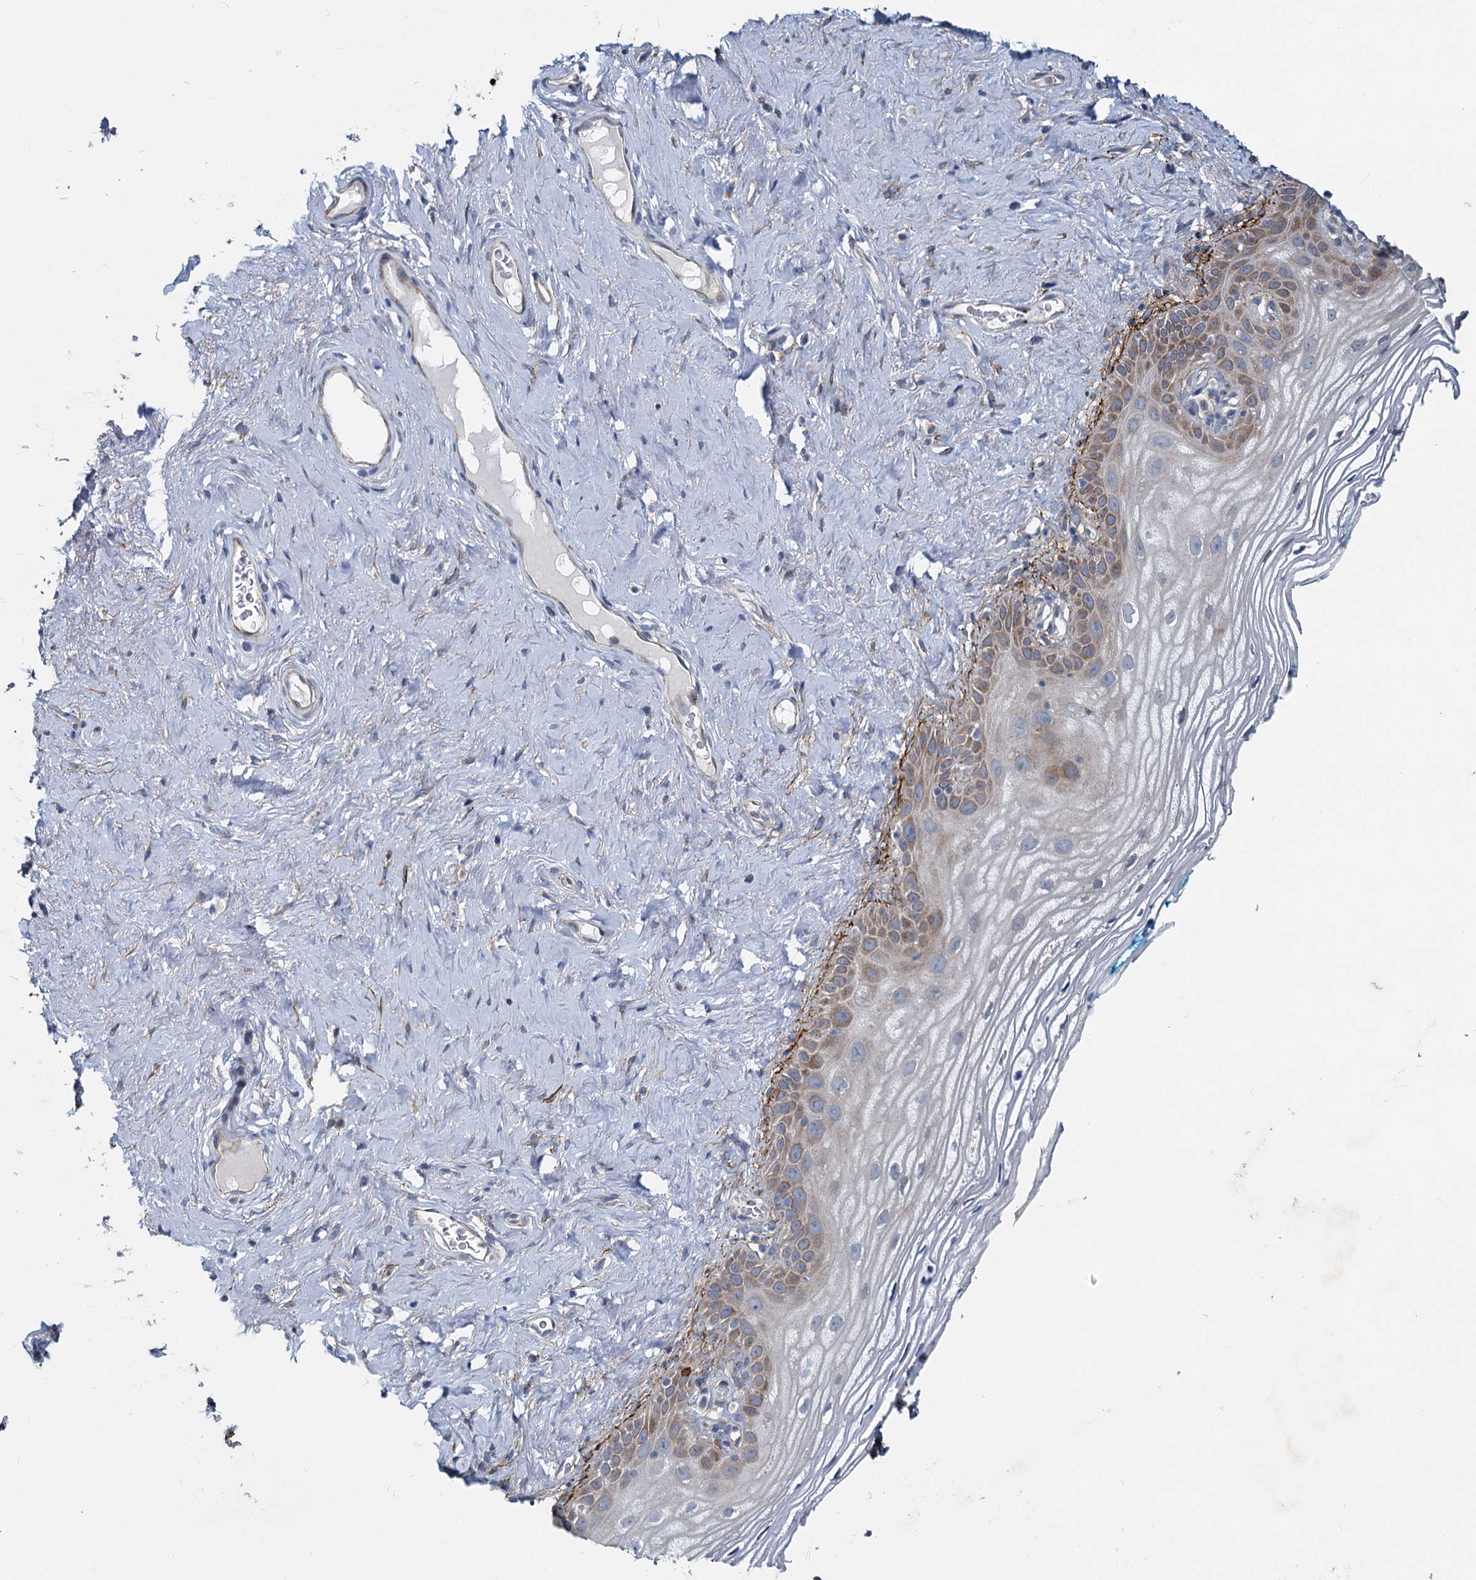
{"staining": {"intensity": "weak", "quantity": "25%-75%", "location": "cytoplasmic/membranous"}, "tissue": "vagina", "cell_type": "Squamous epithelial cells", "image_type": "normal", "snomed": [{"axis": "morphology", "description": "Normal tissue, NOS"}, {"axis": "topography", "description": "Vagina"}], "caption": "Approximately 25%-75% of squamous epithelial cells in benign vagina exhibit weak cytoplasmic/membranous protein staining as visualized by brown immunohistochemical staining.", "gene": "ADCY2", "patient": {"sex": "female", "age": 68}}